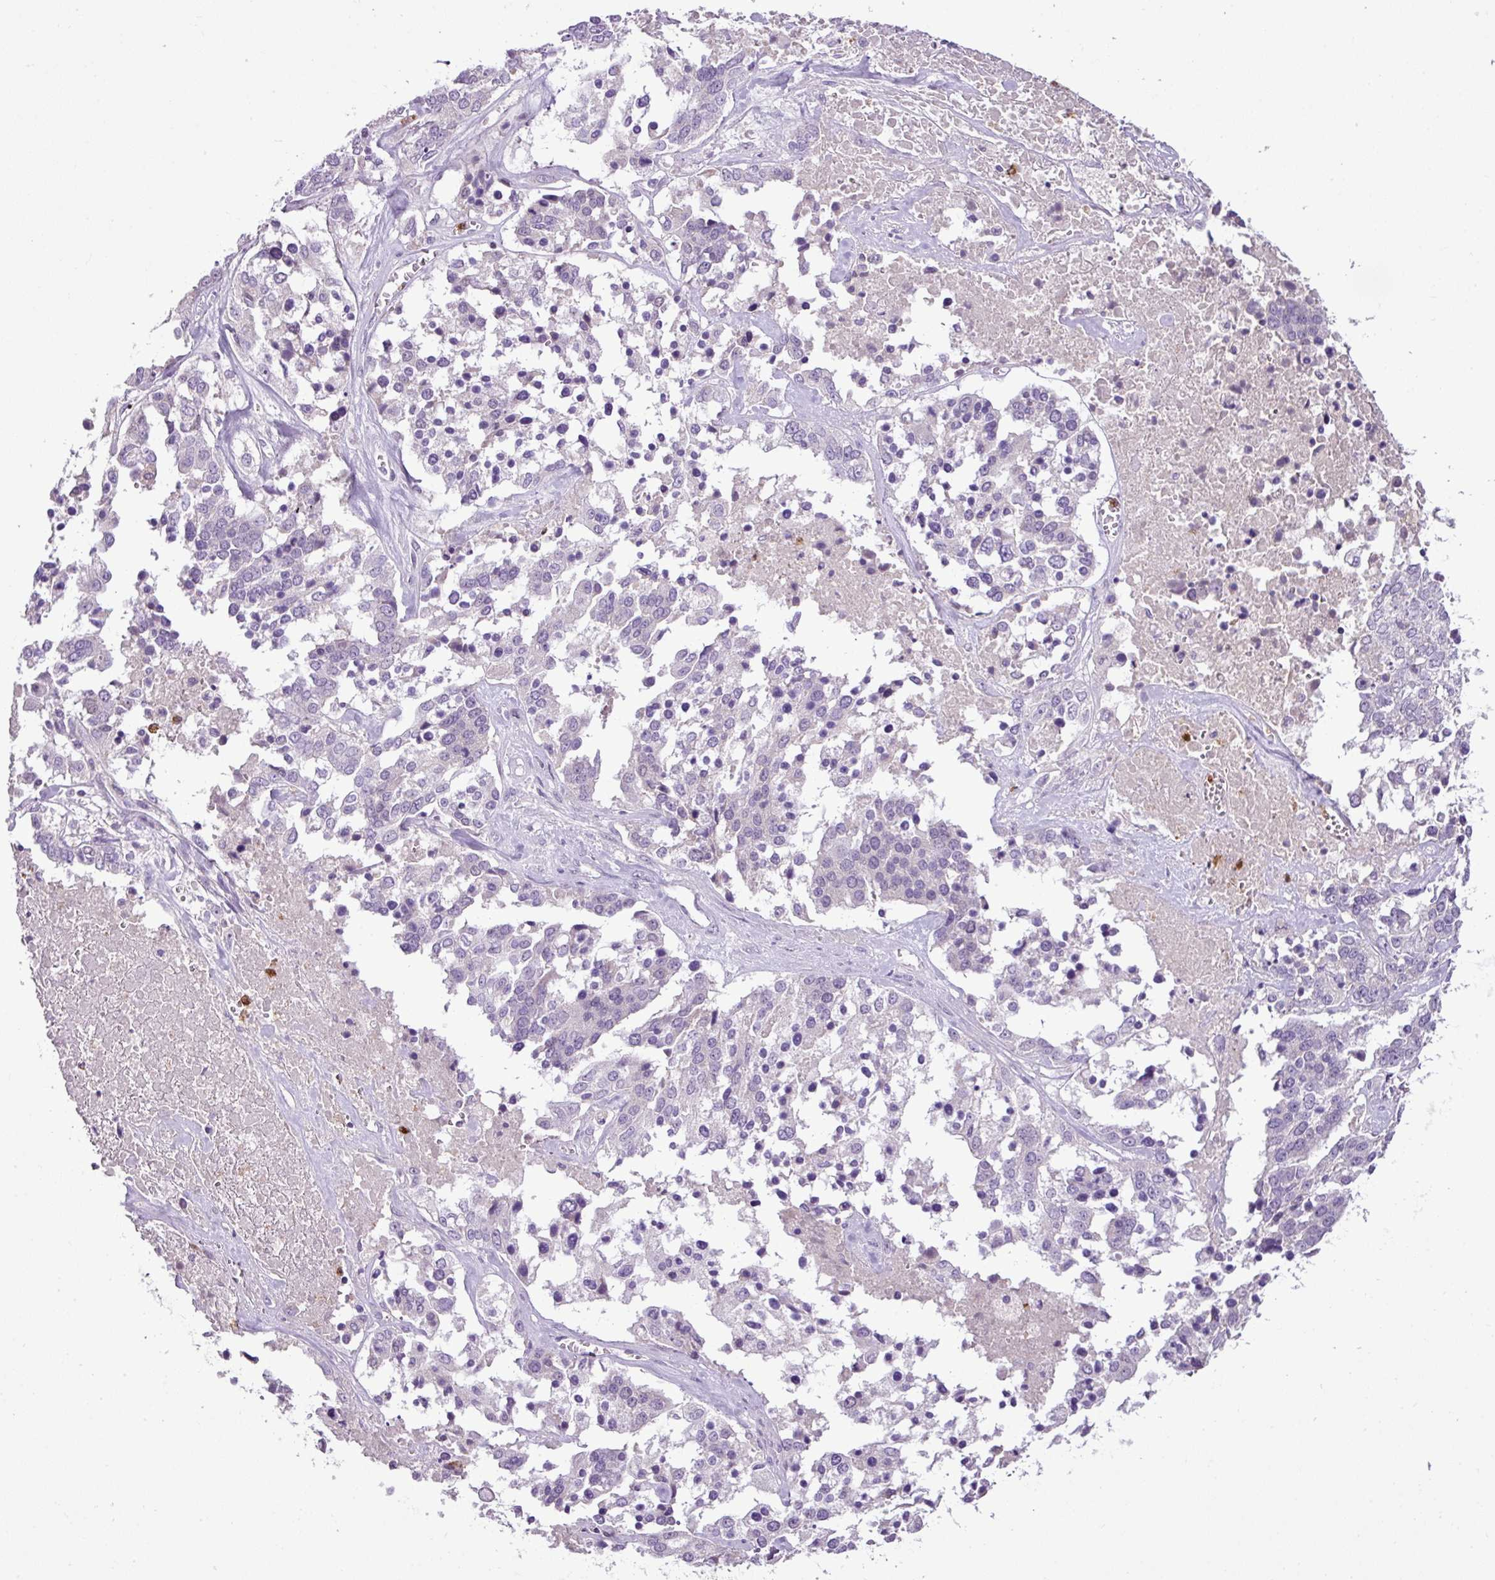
{"staining": {"intensity": "negative", "quantity": "none", "location": "none"}, "tissue": "ovarian cancer", "cell_type": "Tumor cells", "image_type": "cancer", "snomed": [{"axis": "morphology", "description": "Cystadenocarcinoma, serous, NOS"}, {"axis": "topography", "description": "Ovary"}], "caption": "Image shows no significant protein staining in tumor cells of ovarian cancer.", "gene": "HTR3E", "patient": {"sex": "female", "age": 44}}